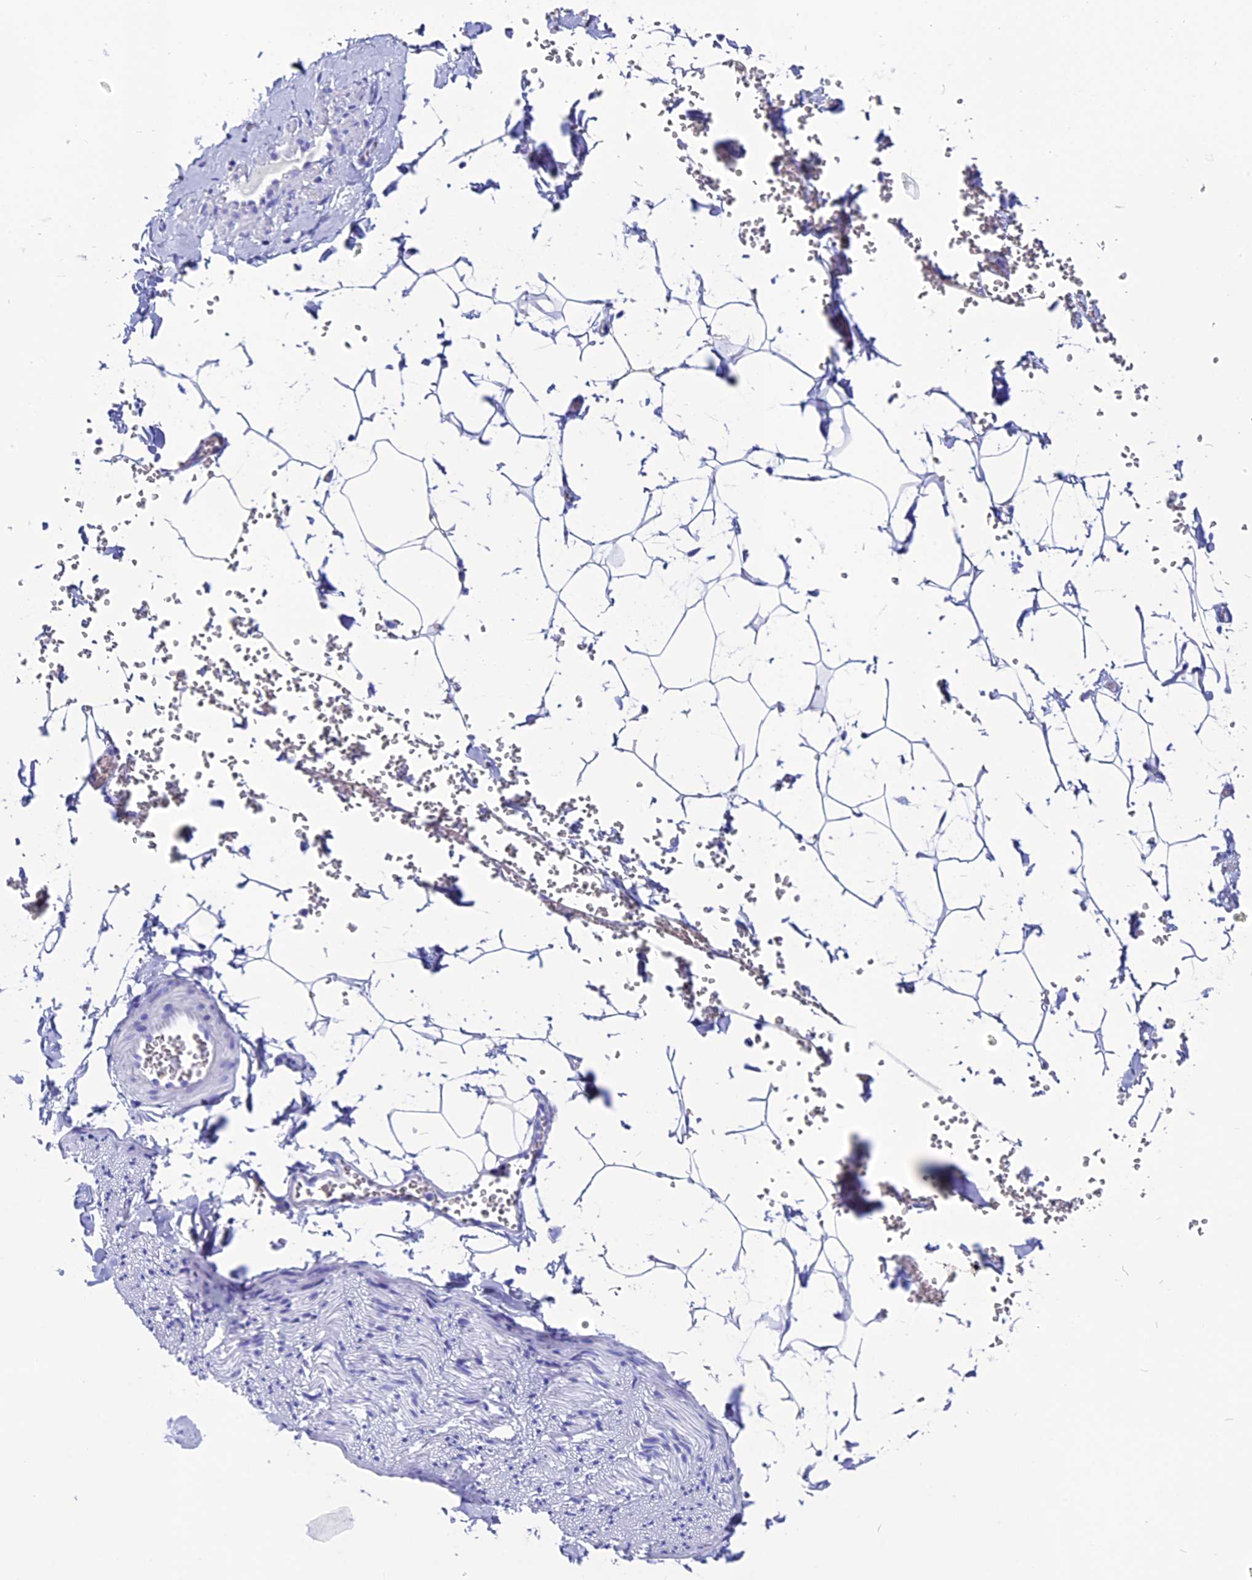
{"staining": {"intensity": "negative", "quantity": "none", "location": "none"}, "tissue": "adipose tissue", "cell_type": "Adipocytes", "image_type": "normal", "snomed": [{"axis": "morphology", "description": "Normal tissue, NOS"}, {"axis": "topography", "description": "Gallbladder"}, {"axis": "topography", "description": "Peripheral nerve tissue"}], "caption": "Micrograph shows no protein staining in adipocytes of normal adipose tissue.", "gene": "ANKRD29", "patient": {"sex": "male", "age": 38}}